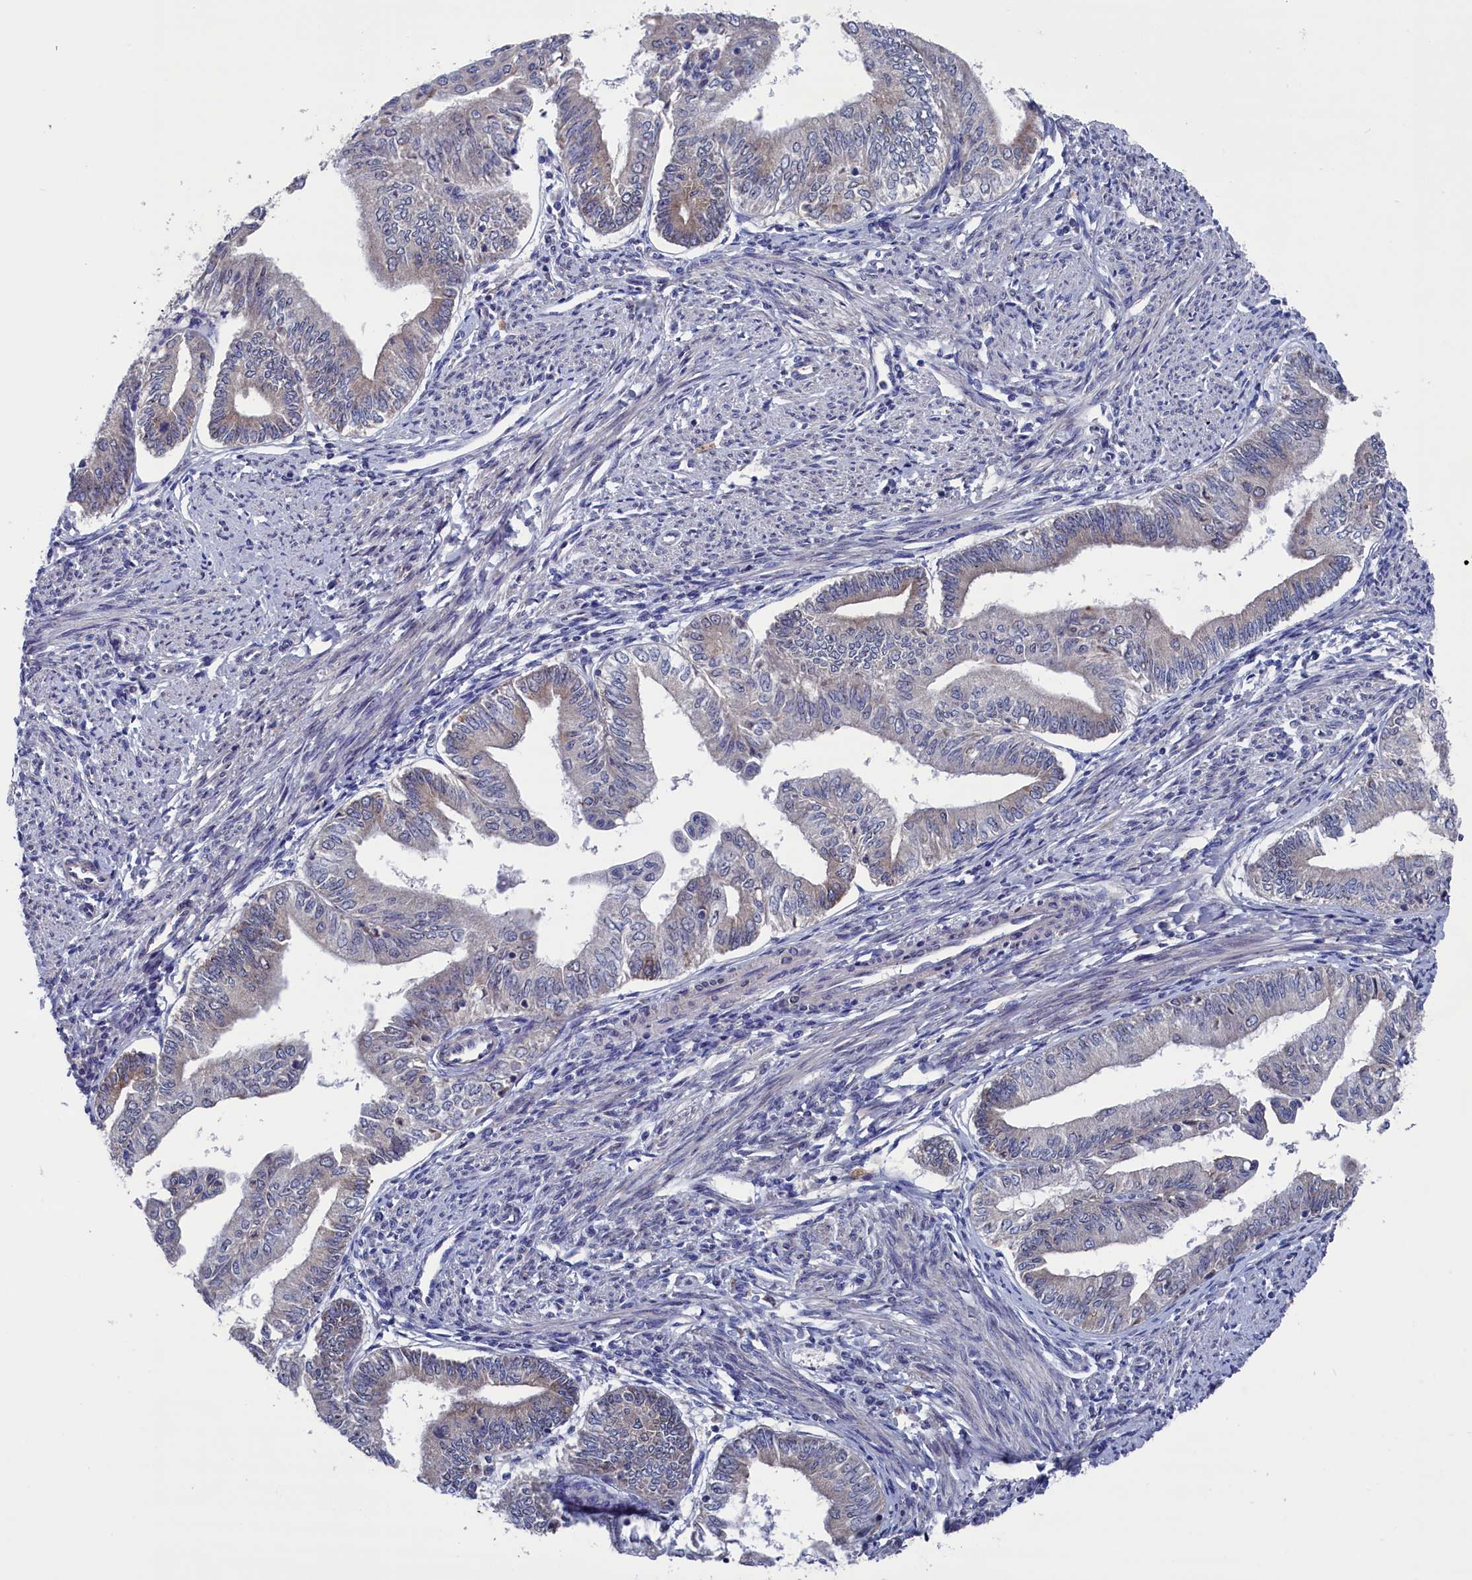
{"staining": {"intensity": "weak", "quantity": "25%-75%", "location": "cytoplasmic/membranous"}, "tissue": "endometrial cancer", "cell_type": "Tumor cells", "image_type": "cancer", "snomed": [{"axis": "morphology", "description": "Adenocarcinoma, NOS"}, {"axis": "topography", "description": "Endometrium"}], "caption": "Immunohistochemistry (IHC) of endometrial adenocarcinoma exhibits low levels of weak cytoplasmic/membranous positivity in approximately 25%-75% of tumor cells.", "gene": "SPATA13", "patient": {"sex": "female", "age": 66}}